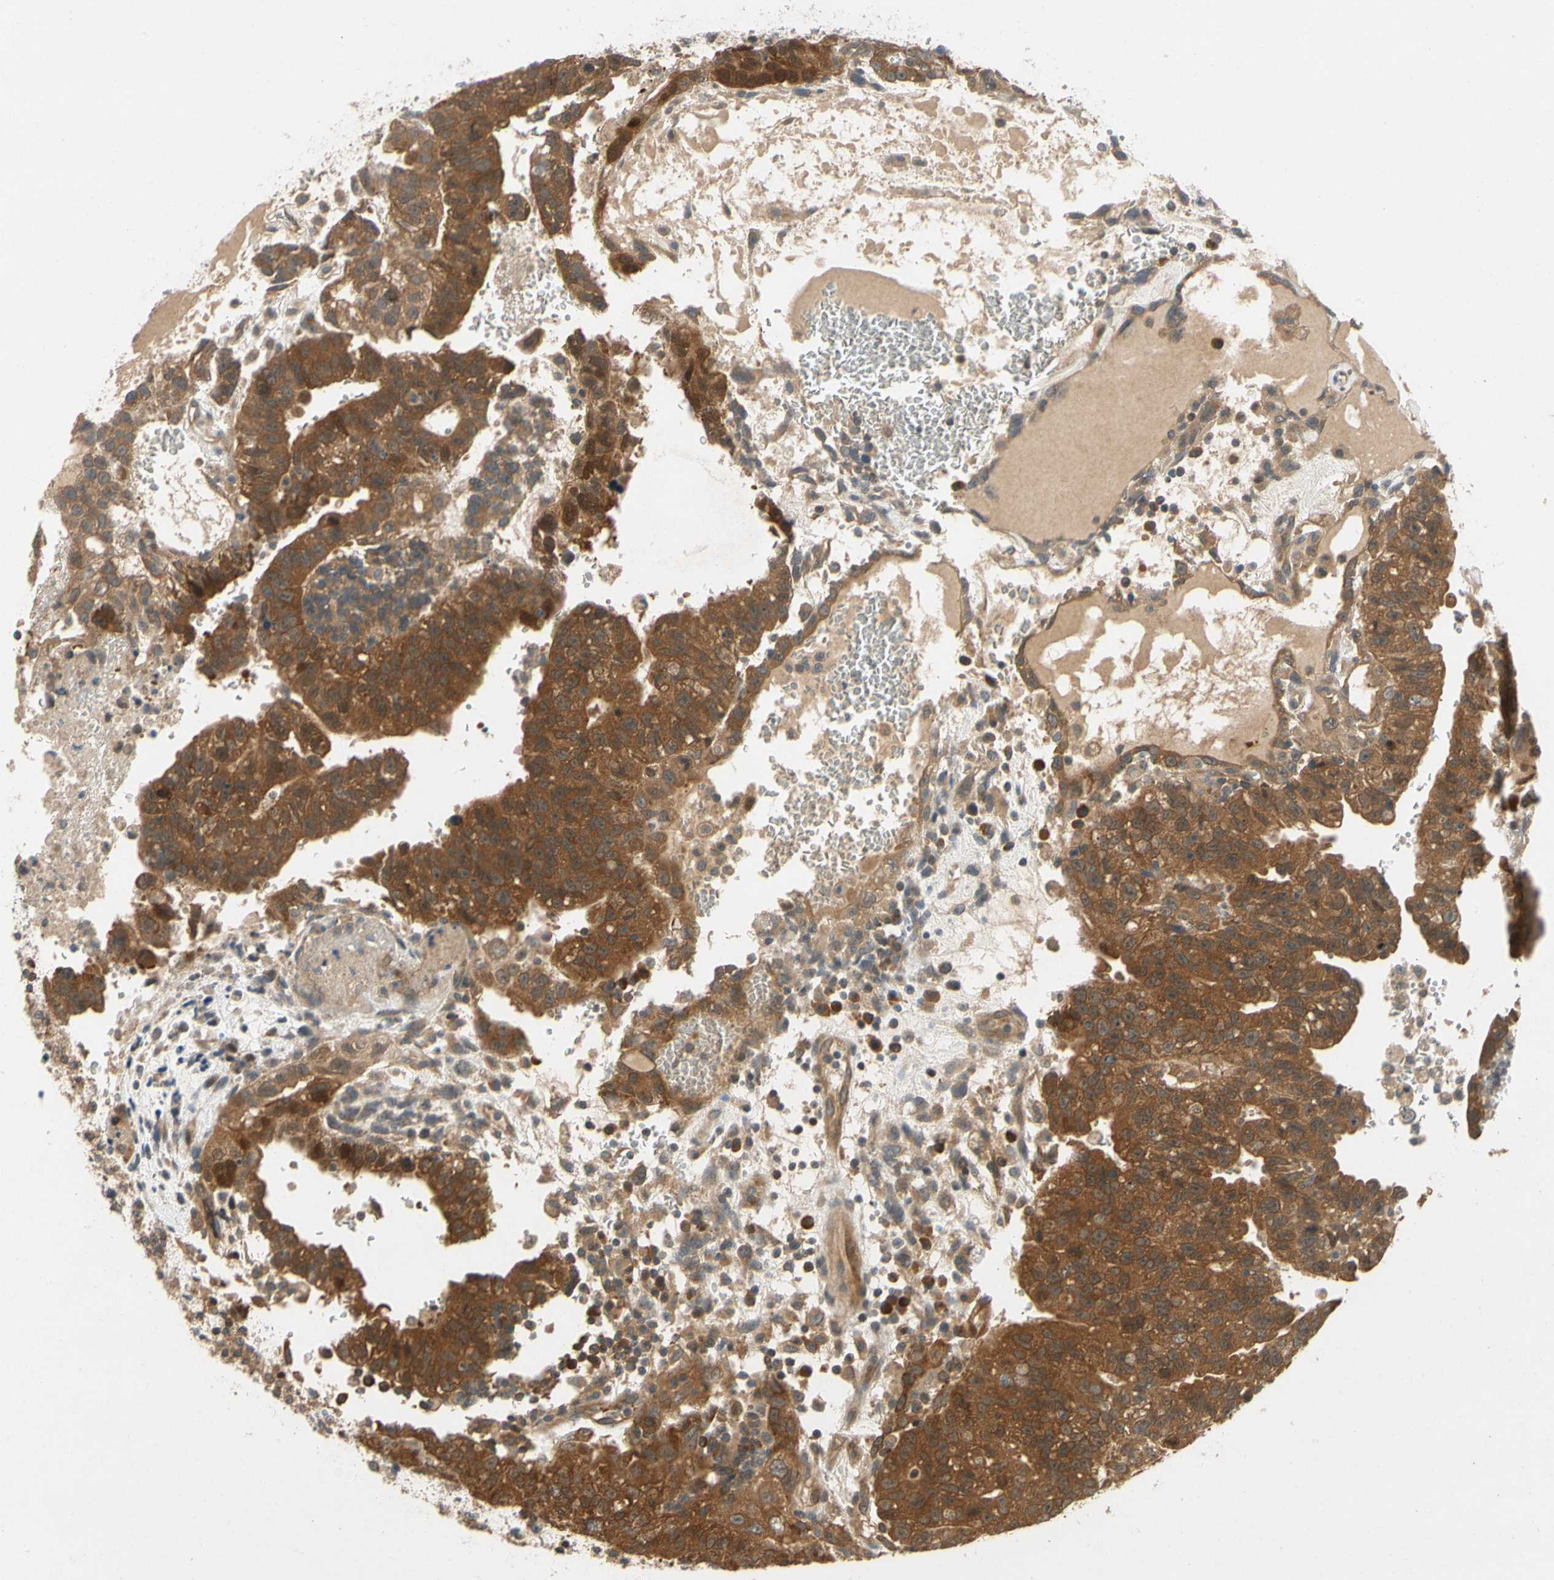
{"staining": {"intensity": "strong", "quantity": ">75%", "location": "cytoplasmic/membranous"}, "tissue": "testis cancer", "cell_type": "Tumor cells", "image_type": "cancer", "snomed": [{"axis": "morphology", "description": "Seminoma, NOS"}, {"axis": "morphology", "description": "Carcinoma, Embryonal, NOS"}, {"axis": "topography", "description": "Testis"}], "caption": "IHC of testis embryonal carcinoma displays high levels of strong cytoplasmic/membranous expression in about >75% of tumor cells.", "gene": "TDRP", "patient": {"sex": "male", "age": 52}}